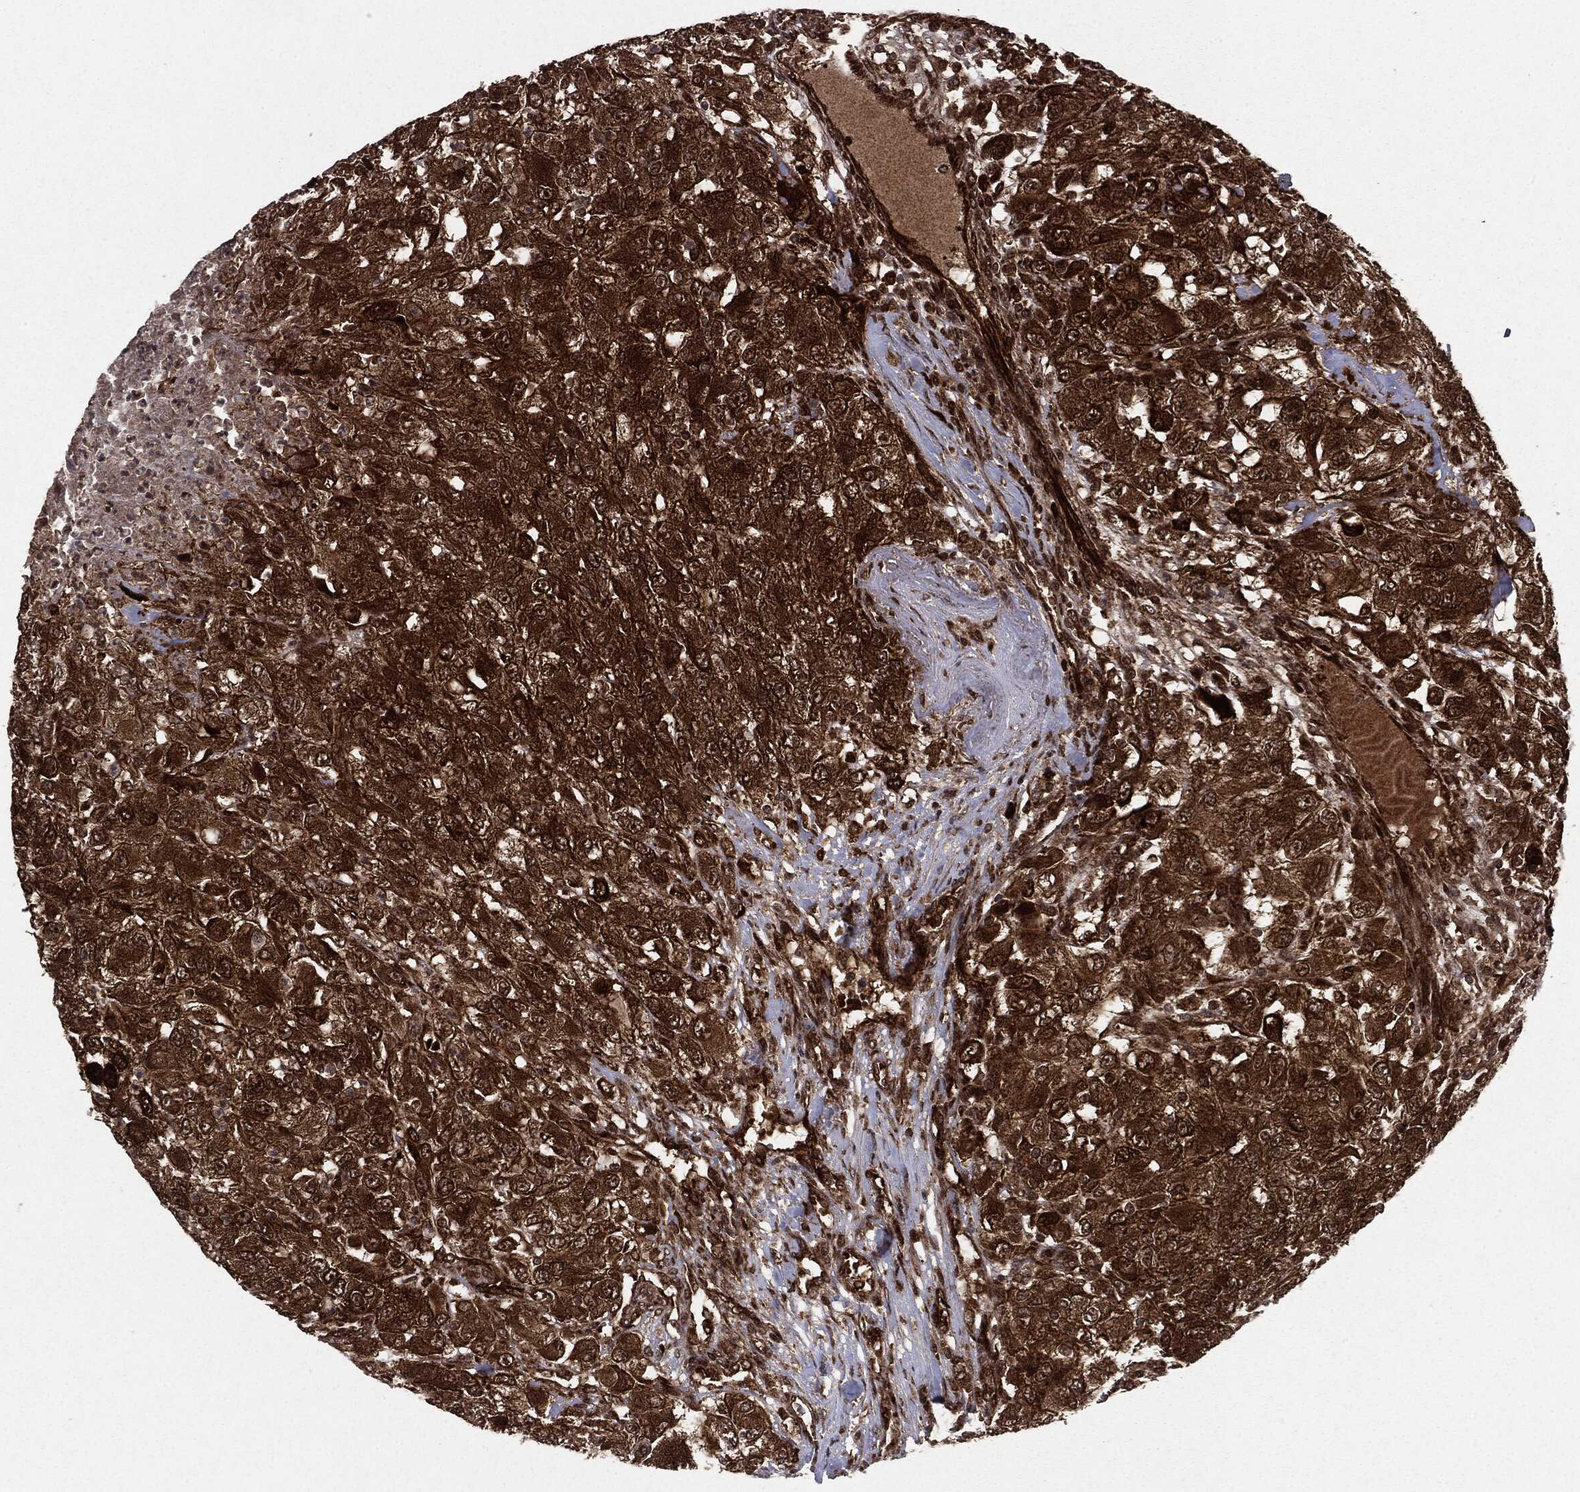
{"staining": {"intensity": "strong", "quantity": ">75%", "location": "cytoplasmic/membranous"}, "tissue": "renal cancer", "cell_type": "Tumor cells", "image_type": "cancer", "snomed": [{"axis": "morphology", "description": "Adenocarcinoma, NOS"}, {"axis": "topography", "description": "Kidney"}], "caption": "DAB immunohistochemical staining of renal cancer (adenocarcinoma) exhibits strong cytoplasmic/membranous protein staining in approximately >75% of tumor cells. The staining was performed using DAB (3,3'-diaminobenzidine), with brown indicating positive protein expression. Nuclei are stained blue with hematoxylin.", "gene": "OTUB1", "patient": {"sex": "female", "age": 67}}